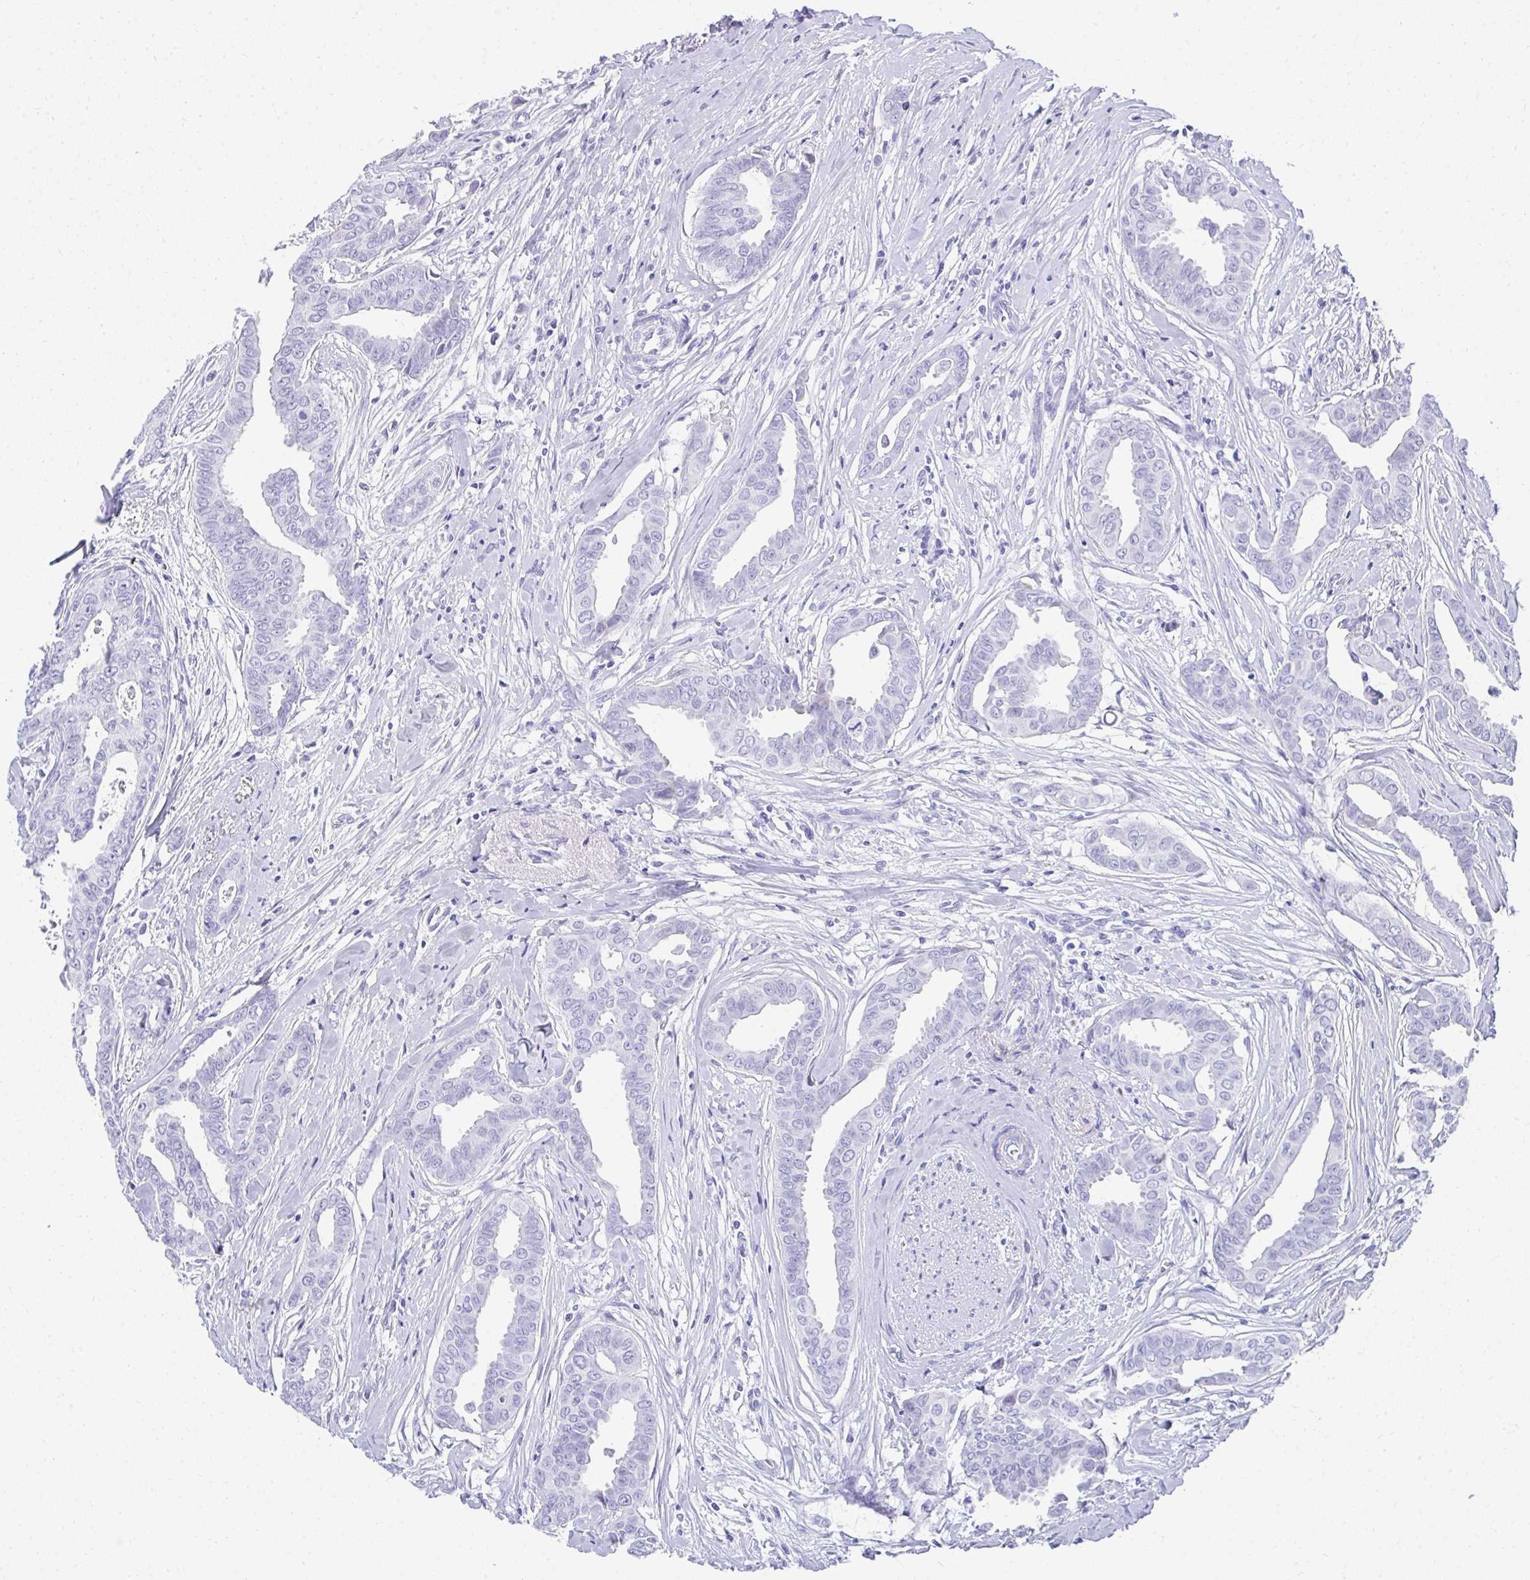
{"staining": {"intensity": "negative", "quantity": "none", "location": "none"}, "tissue": "breast cancer", "cell_type": "Tumor cells", "image_type": "cancer", "snomed": [{"axis": "morphology", "description": "Duct carcinoma"}, {"axis": "topography", "description": "Breast"}], "caption": "A histopathology image of breast invasive ductal carcinoma stained for a protein shows no brown staining in tumor cells.", "gene": "TNNT1", "patient": {"sex": "female", "age": 45}}